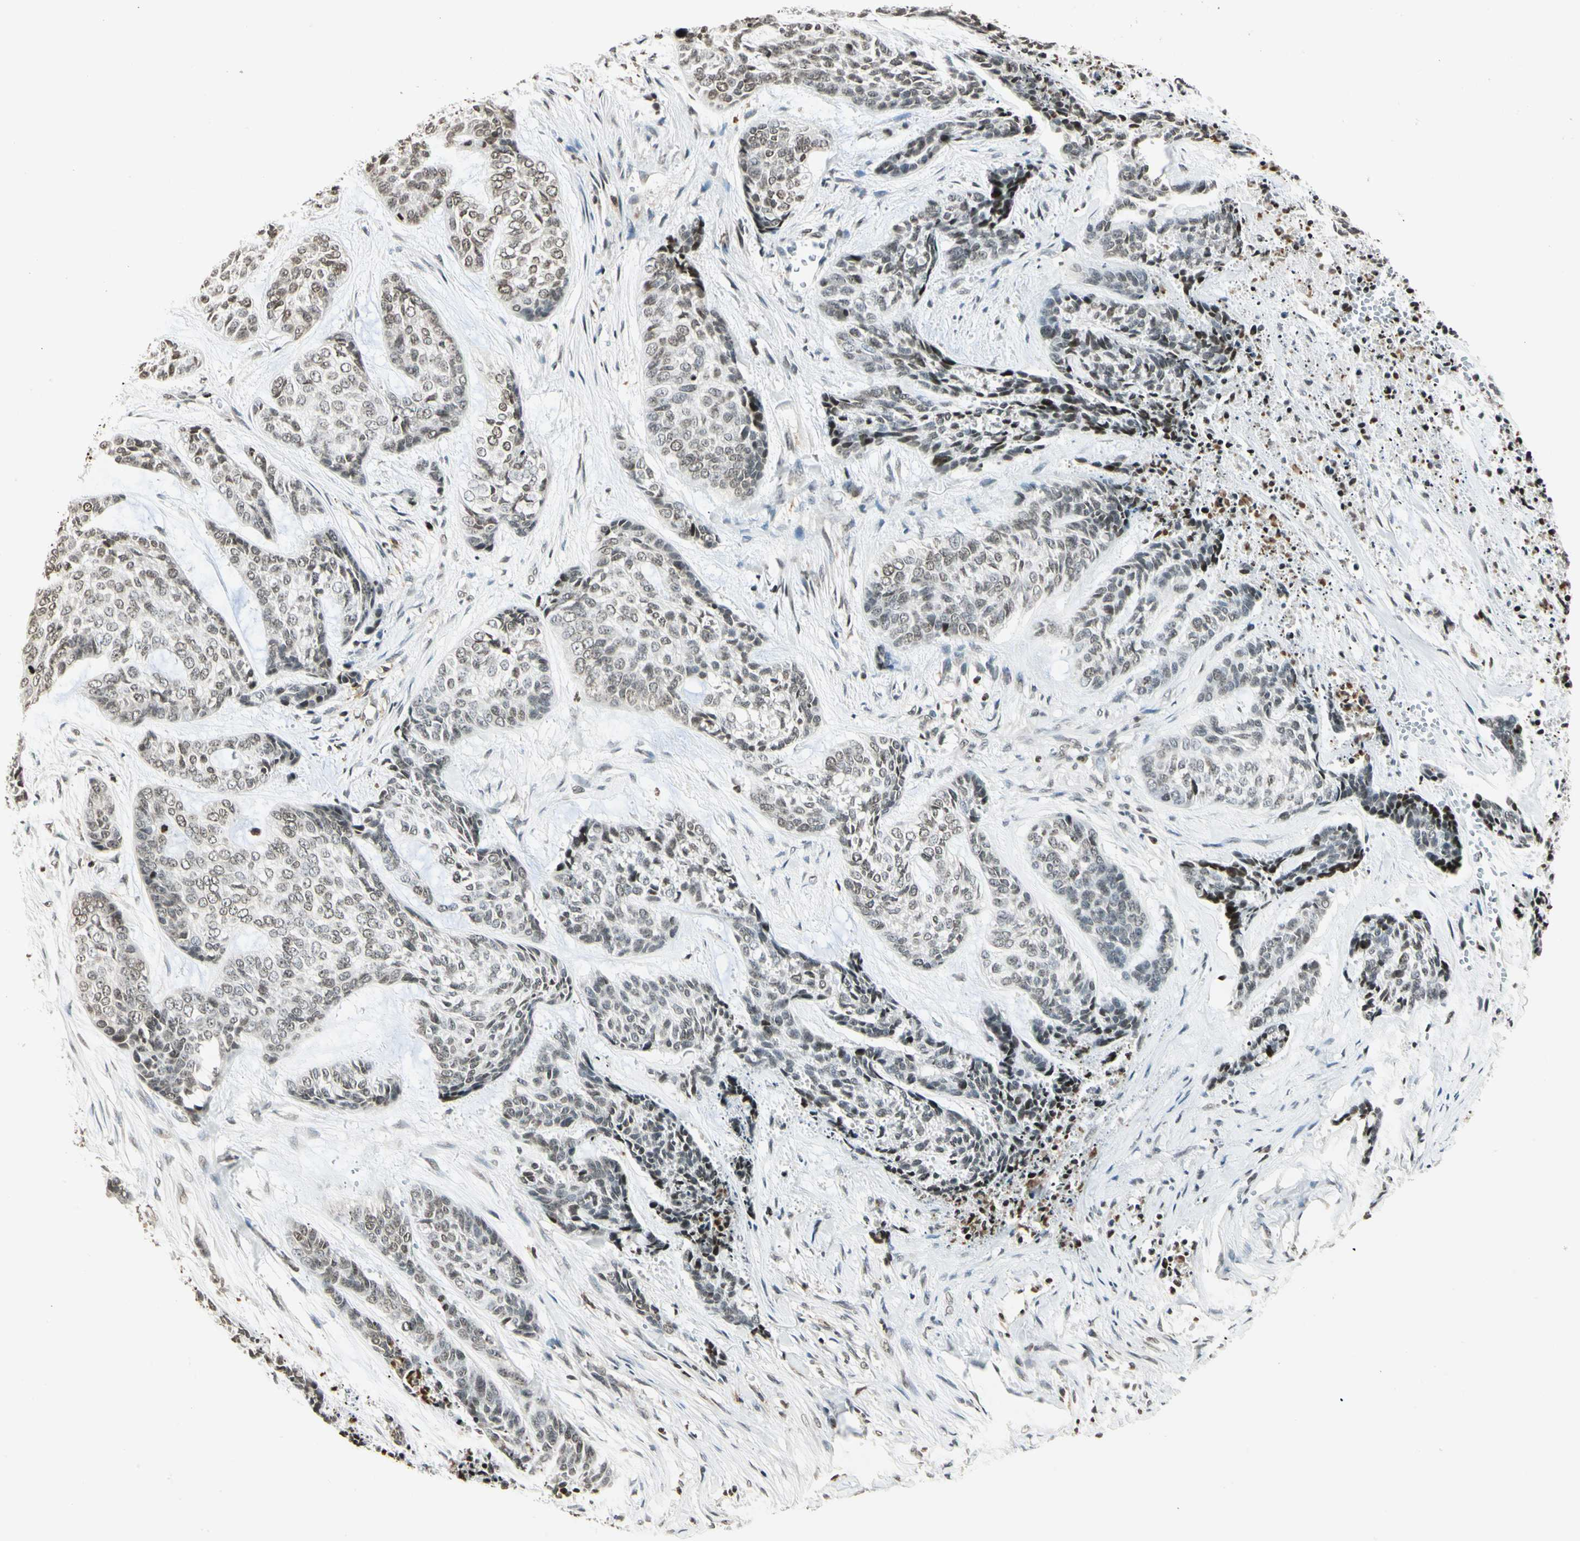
{"staining": {"intensity": "weak", "quantity": "25%-75%", "location": "nuclear"}, "tissue": "skin cancer", "cell_type": "Tumor cells", "image_type": "cancer", "snomed": [{"axis": "morphology", "description": "Basal cell carcinoma"}, {"axis": "topography", "description": "Skin"}], "caption": "Human skin cancer stained for a protein (brown) reveals weak nuclear positive staining in about 25%-75% of tumor cells.", "gene": "FER", "patient": {"sex": "female", "age": 64}}